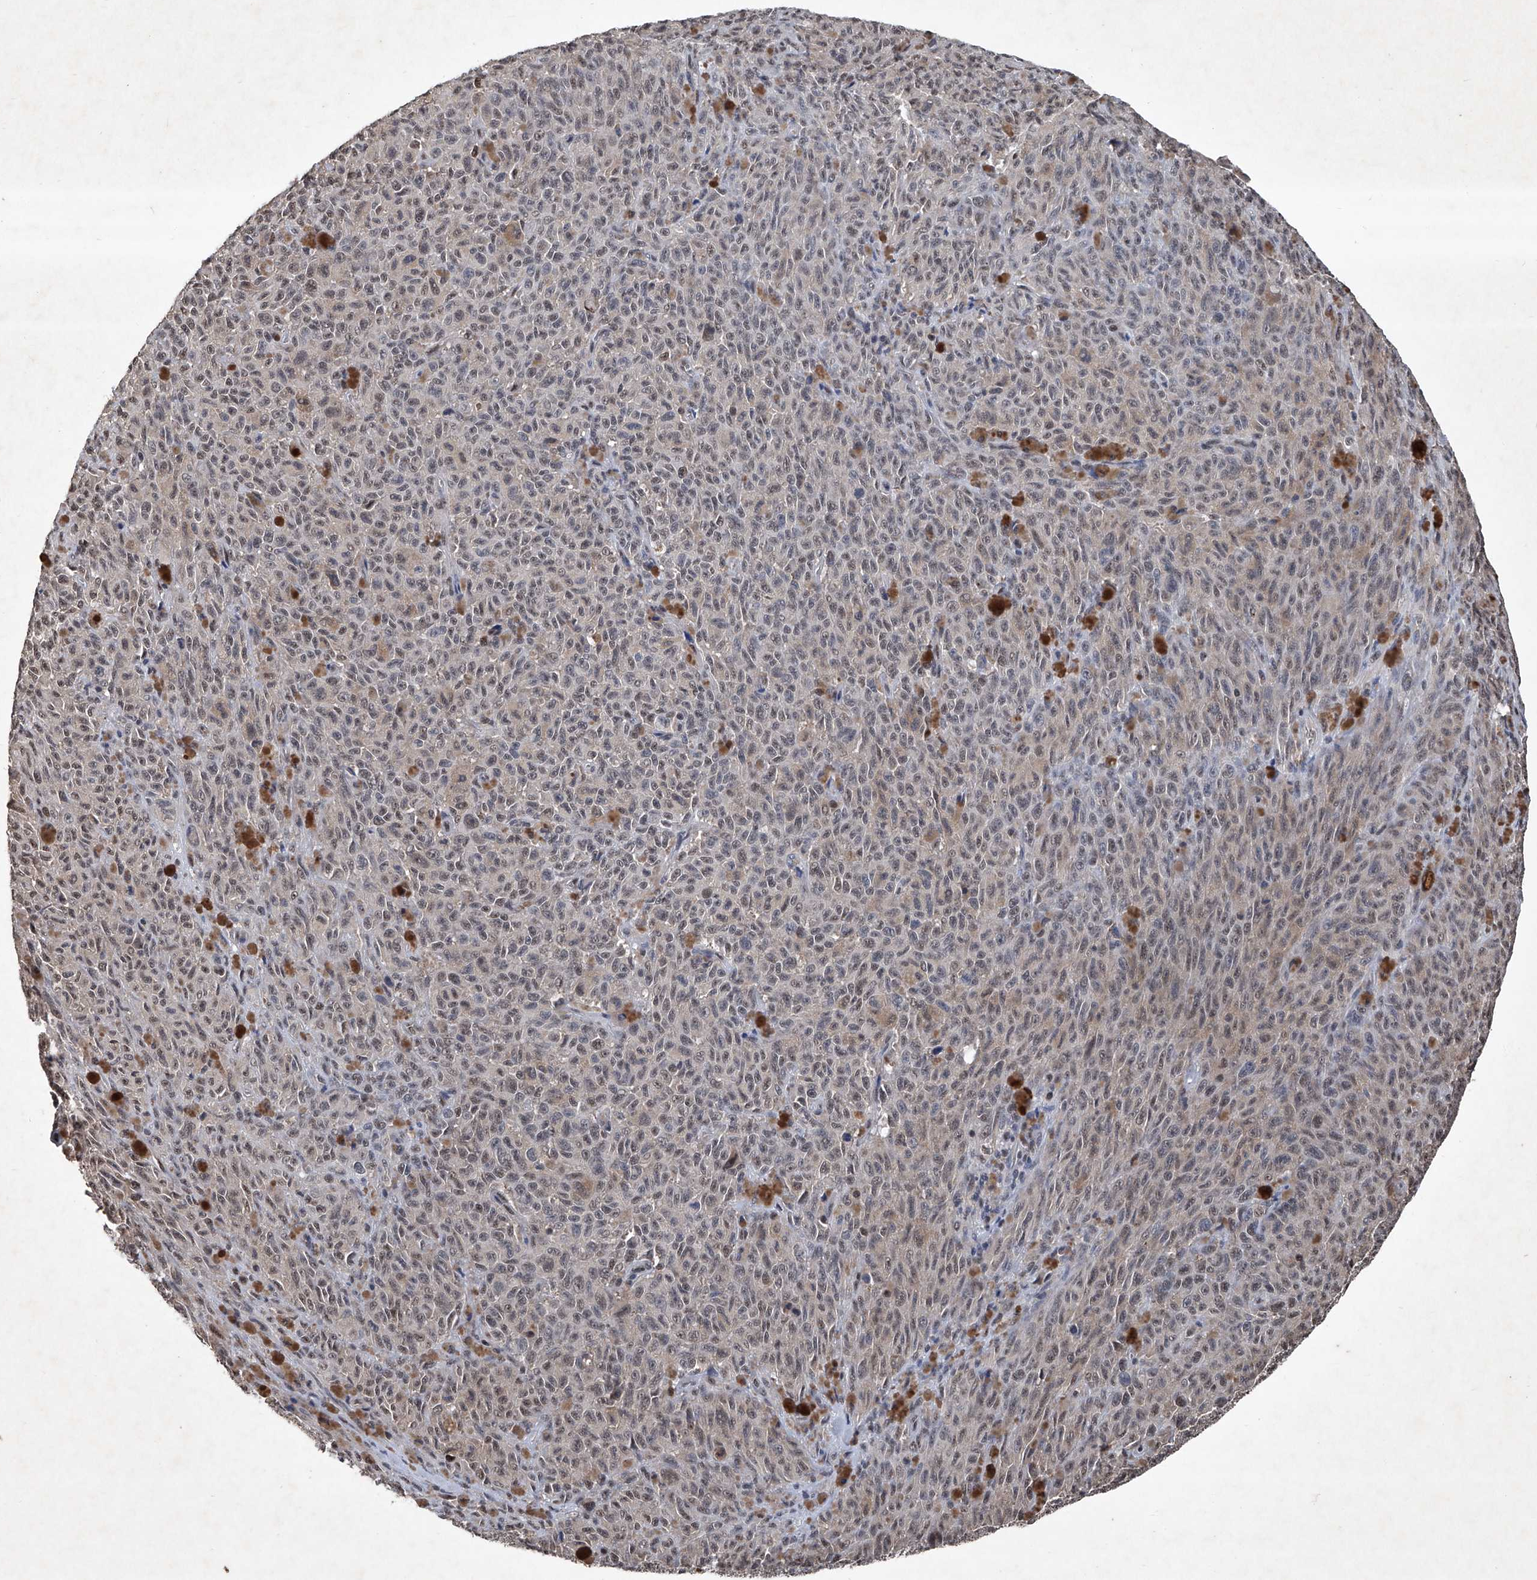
{"staining": {"intensity": "weak", "quantity": ">75%", "location": "nuclear"}, "tissue": "melanoma", "cell_type": "Tumor cells", "image_type": "cancer", "snomed": [{"axis": "morphology", "description": "Malignant melanoma, NOS"}, {"axis": "topography", "description": "Skin"}], "caption": "The photomicrograph reveals staining of melanoma, revealing weak nuclear protein staining (brown color) within tumor cells.", "gene": "DDX39B", "patient": {"sex": "female", "age": 82}}